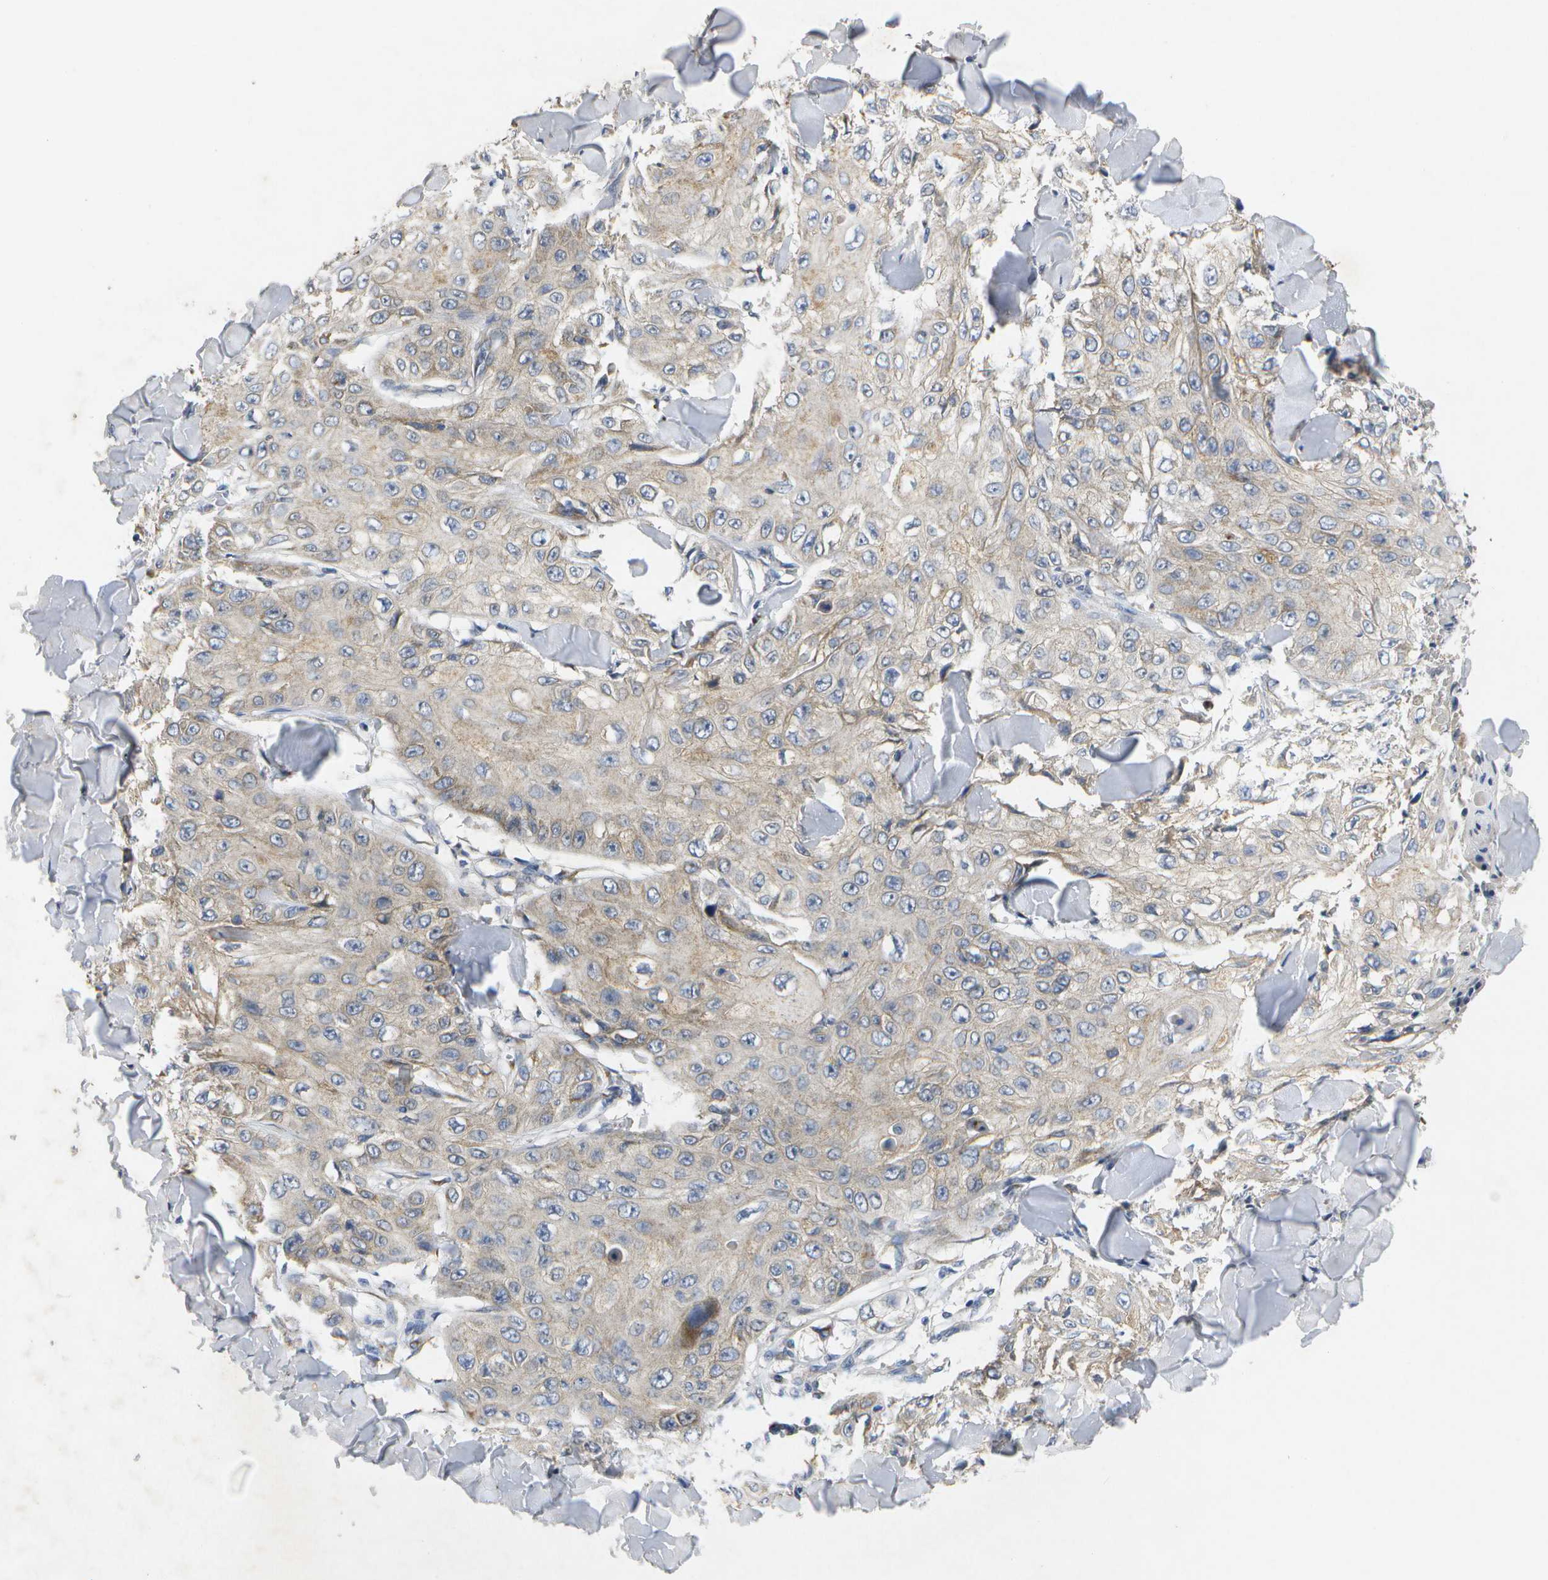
{"staining": {"intensity": "weak", "quantity": "<25%", "location": "cytoplasmic/membranous"}, "tissue": "skin cancer", "cell_type": "Tumor cells", "image_type": "cancer", "snomed": [{"axis": "morphology", "description": "Squamous cell carcinoma, NOS"}, {"axis": "topography", "description": "Skin"}], "caption": "Human skin cancer stained for a protein using IHC shows no positivity in tumor cells.", "gene": "KDELR1", "patient": {"sex": "male", "age": 86}}